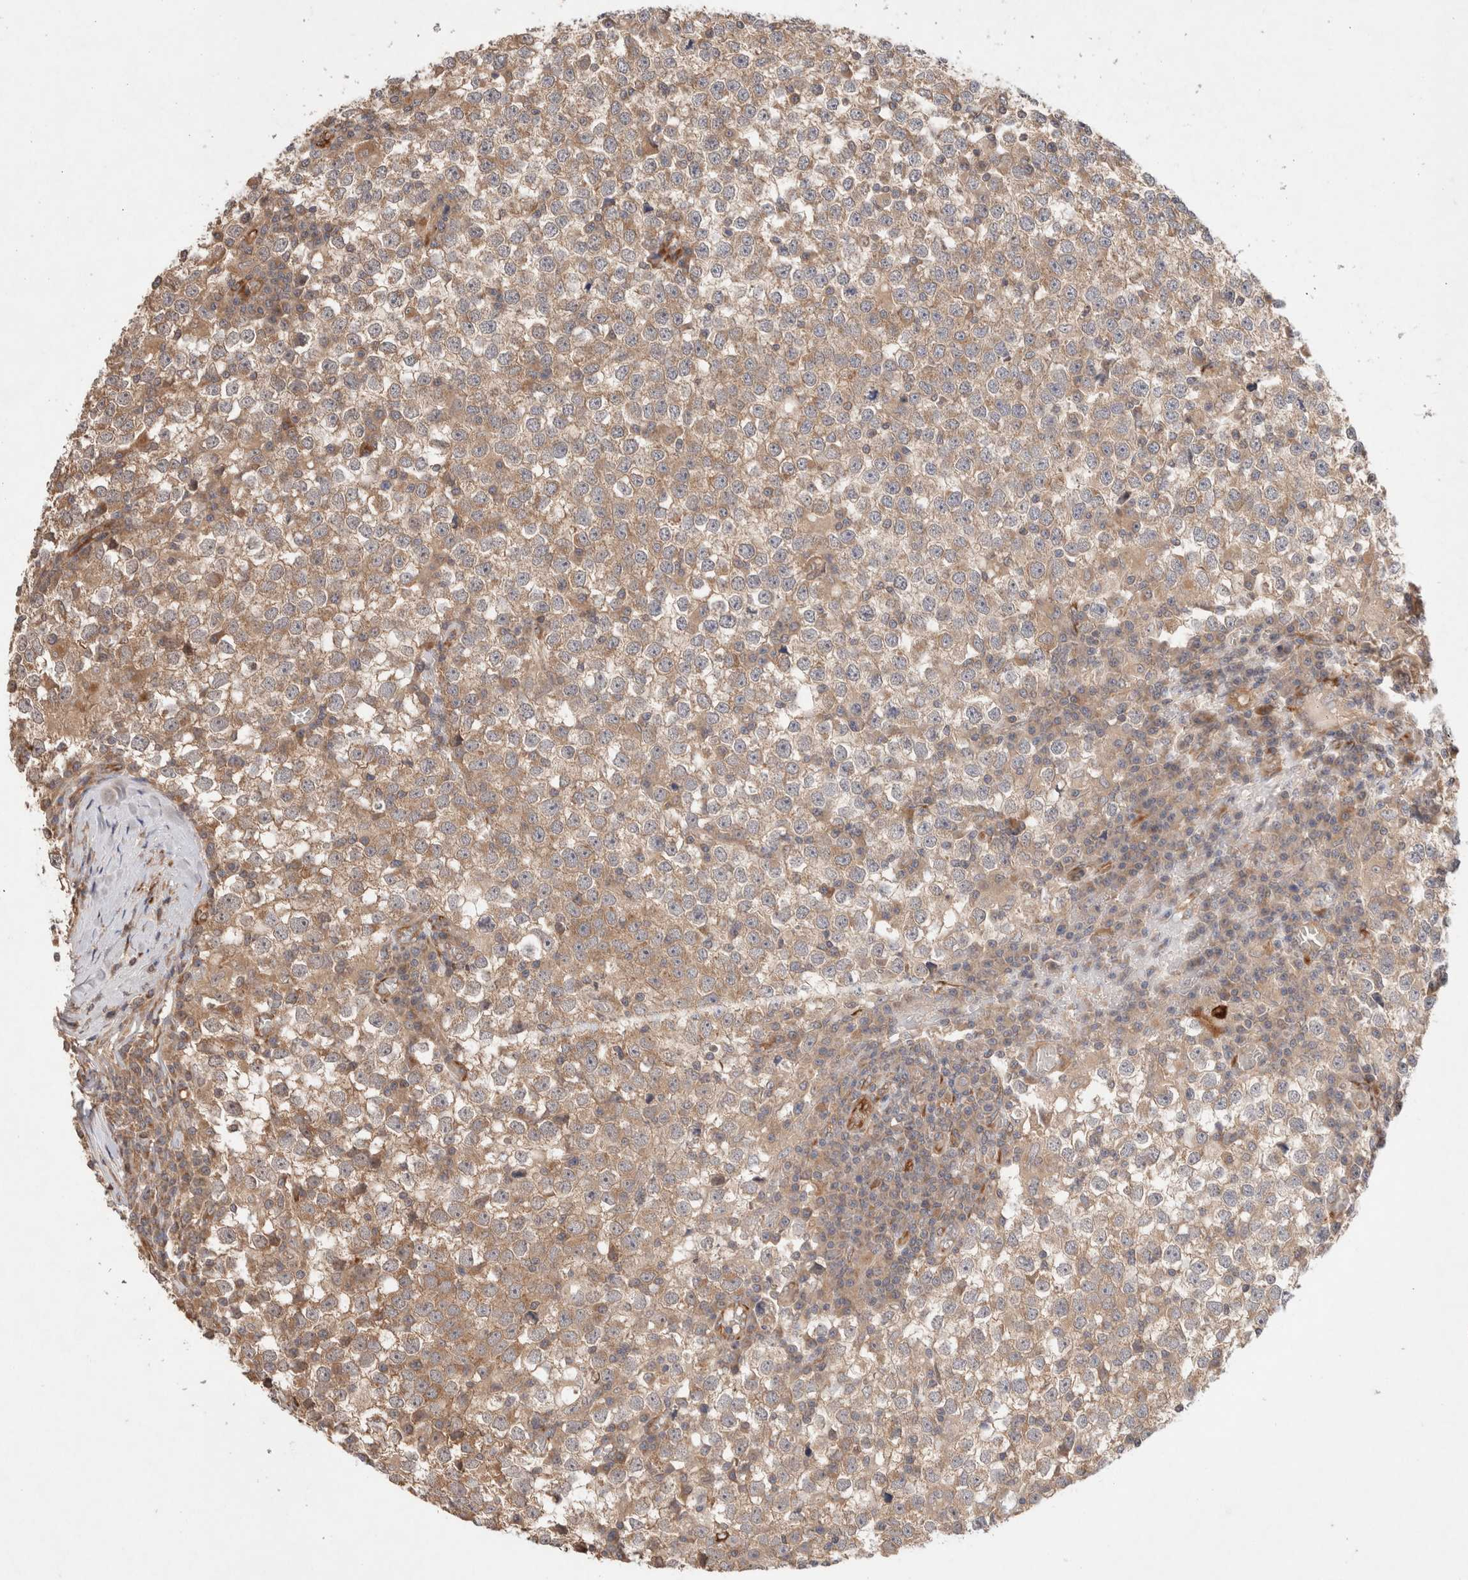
{"staining": {"intensity": "moderate", "quantity": ">75%", "location": "cytoplasmic/membranous"}, "tissue": "testis cancer", "cell_type": "Tumor cells", "image_type": "cancer", "snomed": [{"axis": "morphology", "description": "Seminoma, NOS"}, {"axis": "topography", "description": "Testis"}], "caption": "This is a photomicrograph of immunohistochemistry (IHC) staining of testis cancer (seminoma), which shows moderate expression in the cytoplasmic/membranous of tumor cells.", "gene": "KLHL20", "patient": {"sex": "male", "age": 65}}